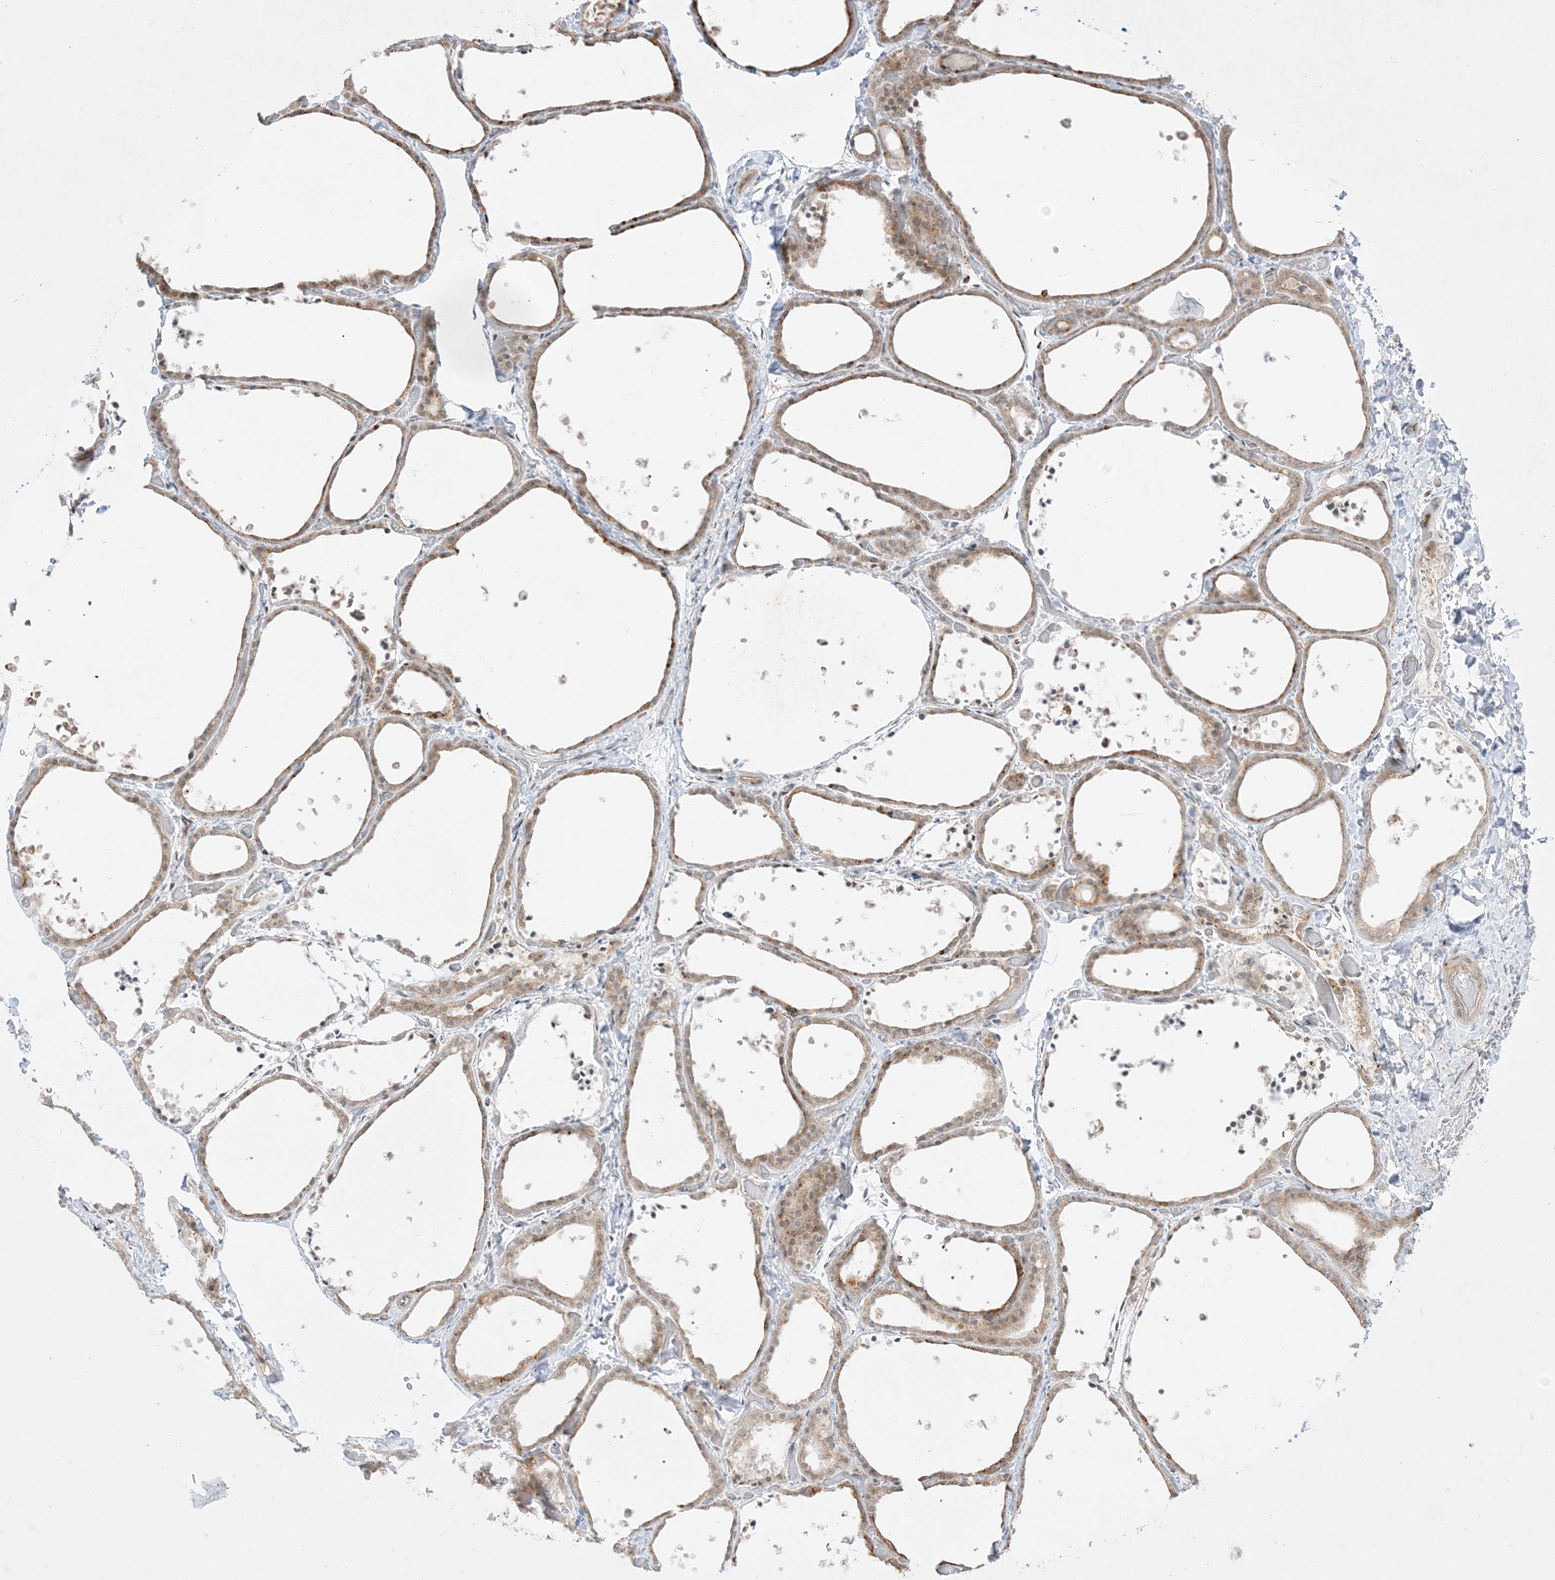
{"staining": {"intensity": "moderate", "quantity": ">75%", "location": "cytoplasmic/membranous"}, "tissue": "thyroid gland", "cell_type": "Glandular cells", "image_type": "normal", "snomed": [{"axis": "morphology", "description": "Normal tissue, NOS"}, {"axis": "topography", "description": "Thyroid gland"}], "caption": "The immunohistochemical stain labels moderate cytoplasmic/membranous positivity in glandular cells of benign thyroid gland. The staining was performed using DAB, with brown indicating positive protein expression. Nuclei are stained blue with hematoxylin.", "gene": "PTK6", "patient": {"sex": "female", "age": 44}}